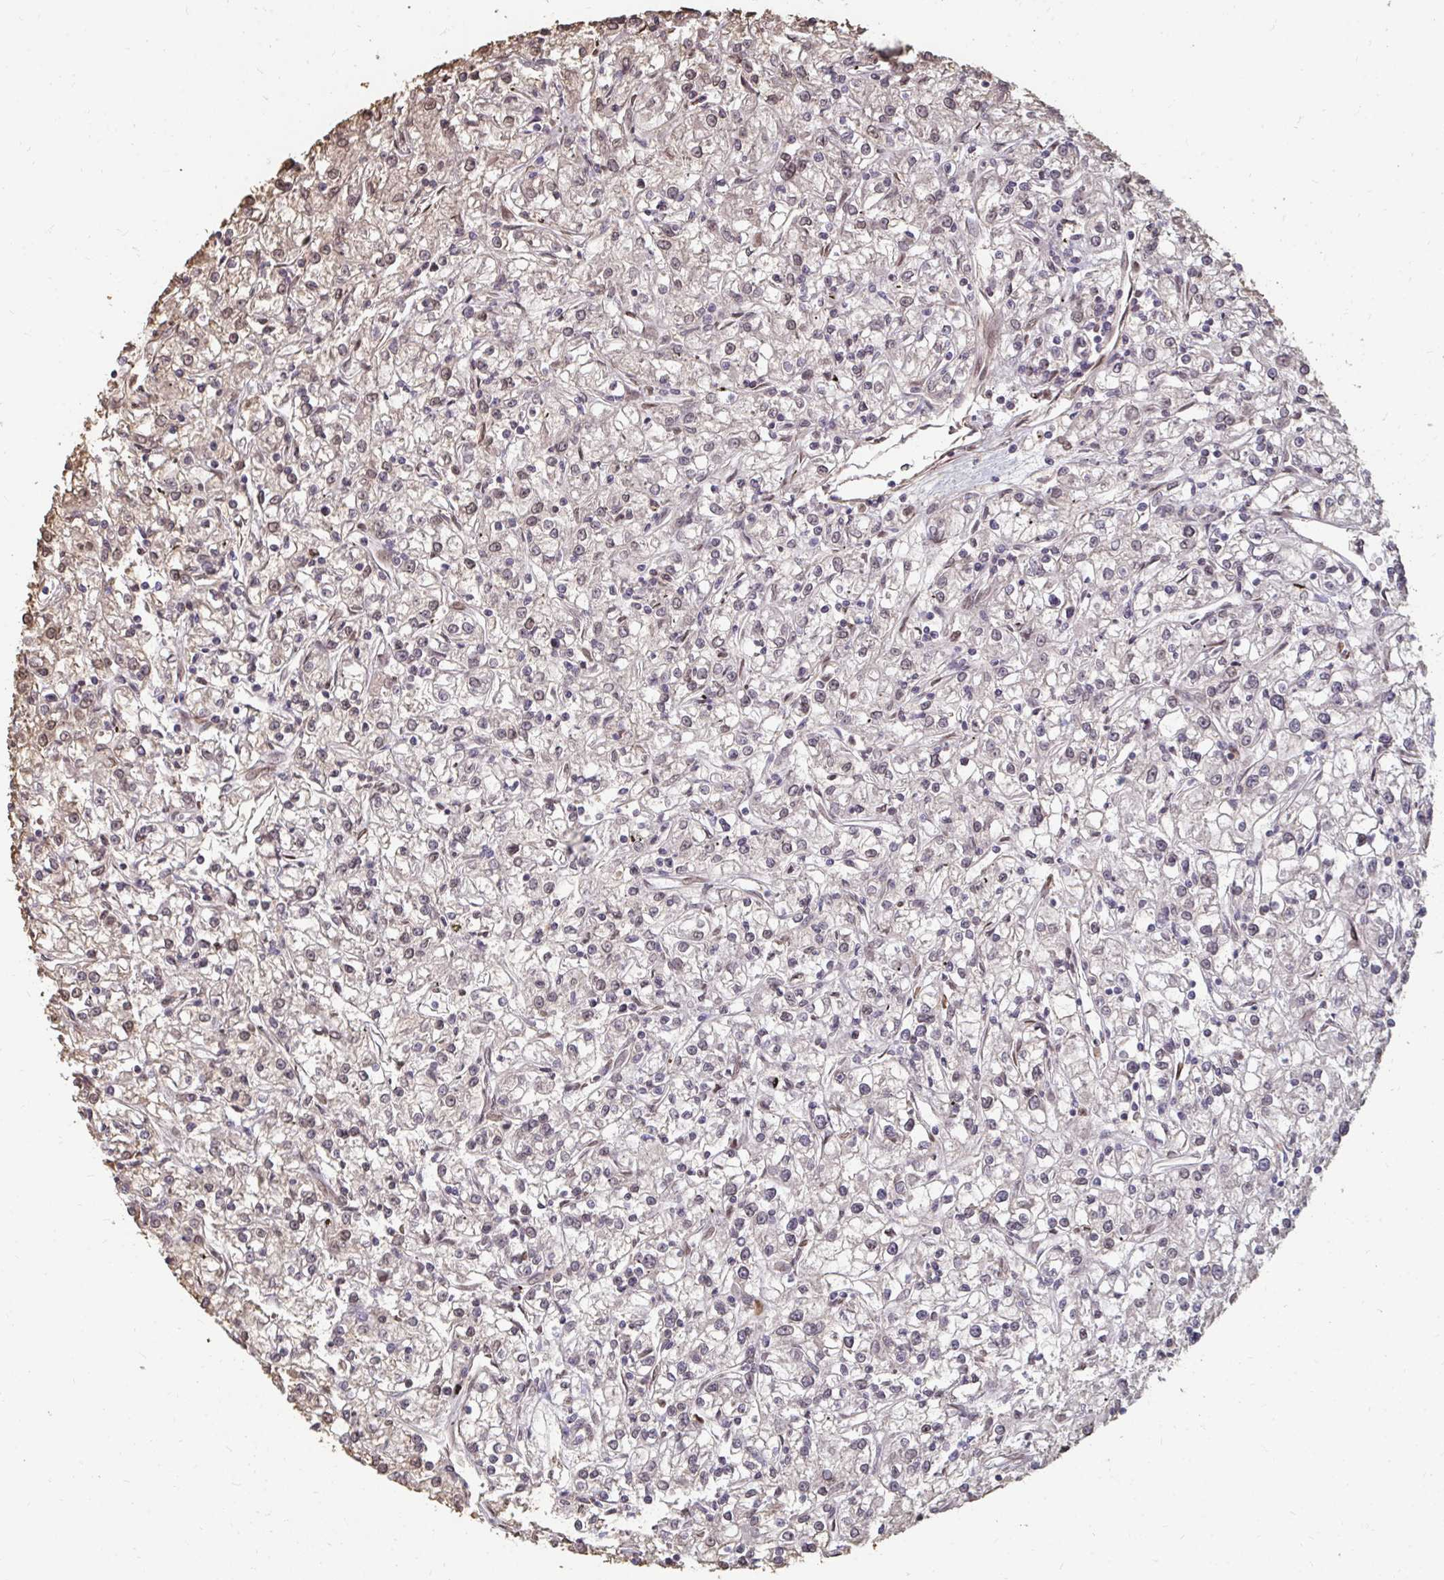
{"staining": {"intensity": "negative", "quantity": "none", "location": "none"}, "tissue": "renal cancer", "cell_type": "Tumor cells", "image_type": "cancer", "snomed": [{"axis": "morphology", "description": "Adenocarcinoma, NOS"}, {"axis": "topography", "description": "Kidney"}], "caption": "Tumor cells are negative for protein expression in human renal cancer (adenocarcinoma).", "gene": "GPC5", "patient": {"sex": "female", "age": 59}}